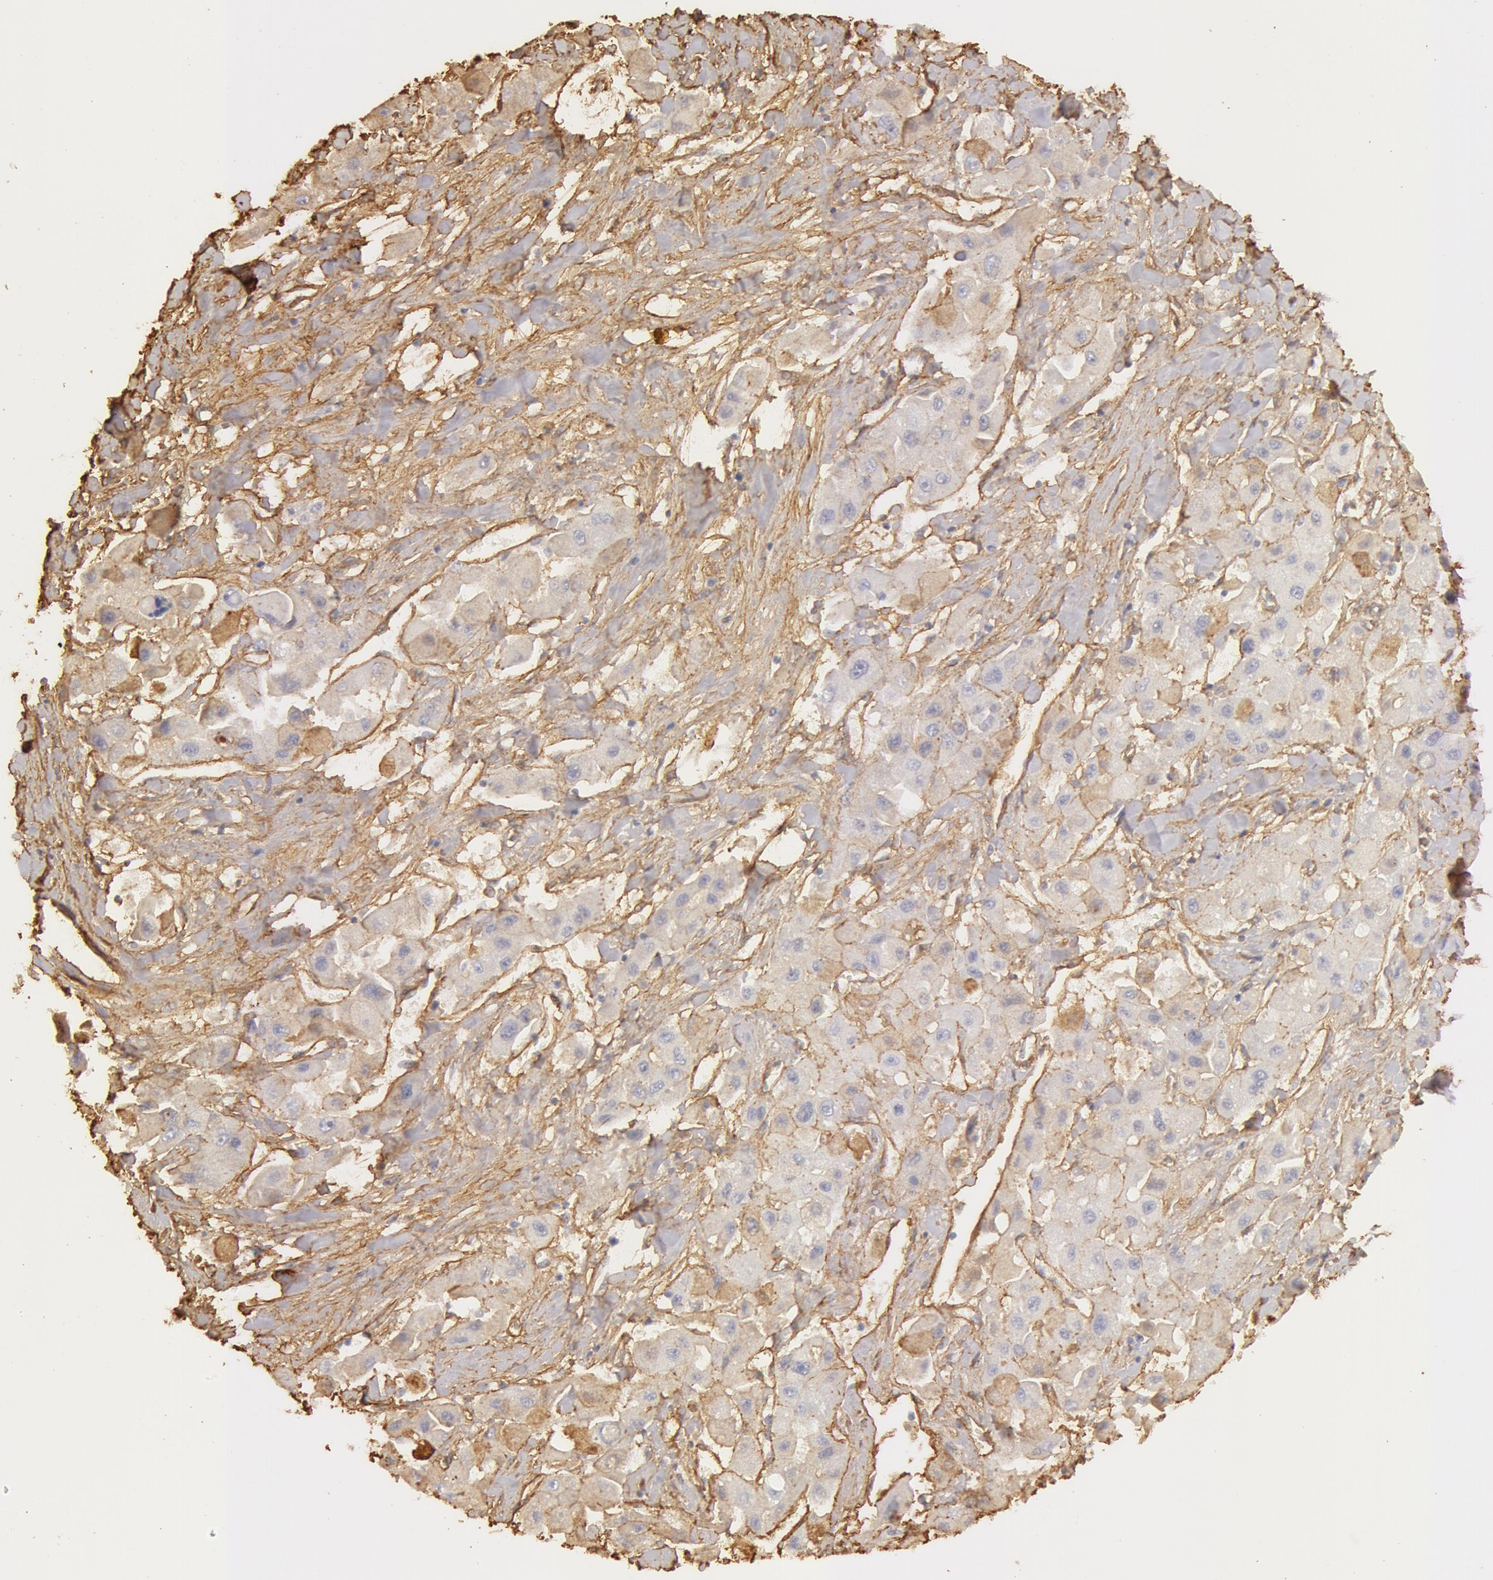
{"staining": {"intensity": "weak", "quantity": "<25%", "location": "cytoplasmic/membranous"}, "tissue": "liver cancer", "cell_type": "Tumor cells", "image_type": "cancer", "snomed": [{"axis": "morphology", "description": "Carcinoma, Hepatocellular, NOS"}, {"axis": "topography", "description": "Liver"}], "caption": "An IHC histopathology image of hepatocellular carcinoma (liver) is shown. There is no staining in tumor cells of hepatocellular carcinoma (liver).", "gene": "COL4A1", "patient": {"sex": "male", "age": 24}}